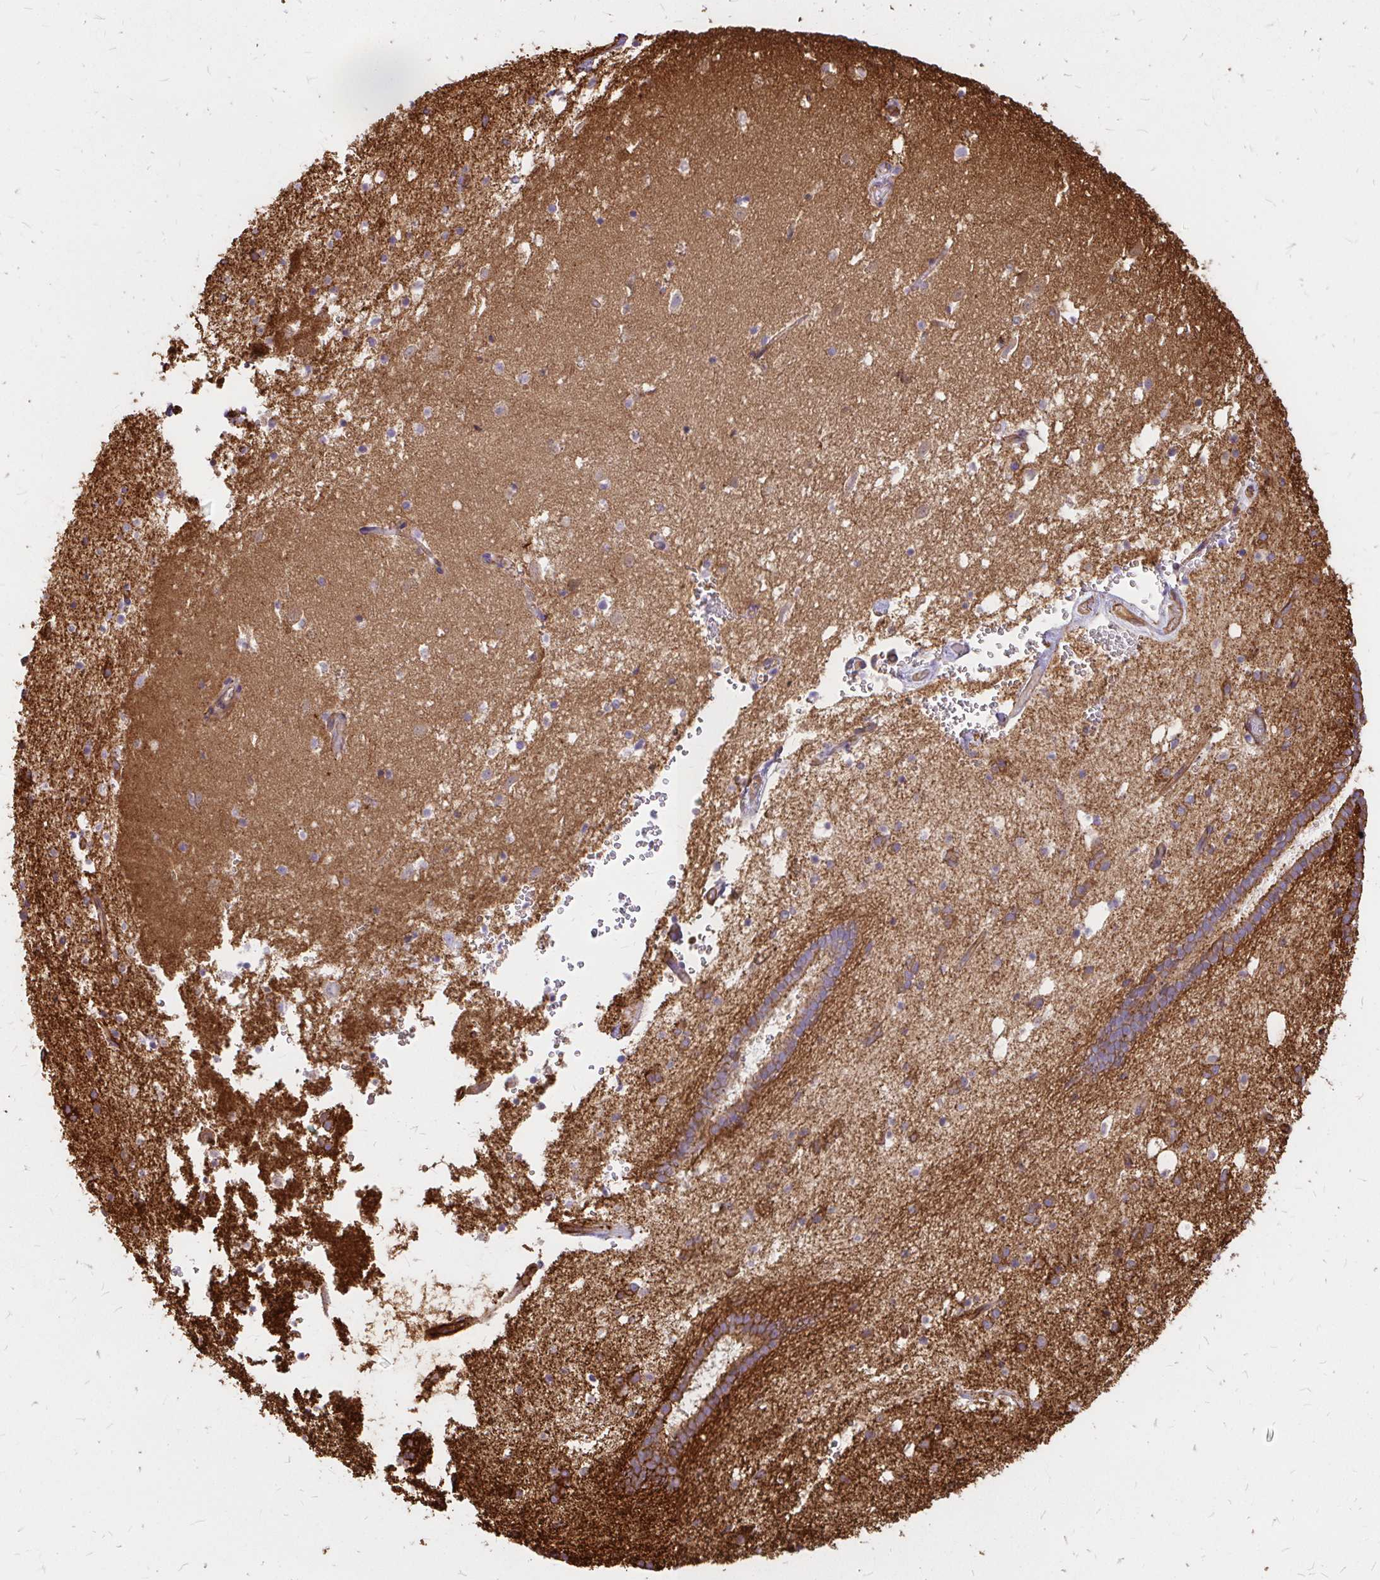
{"staining": {"intensity": "moderate", "quantity": "<25%", "location": "cytoplasmic/membranous,nuclear"}, "tissue": "caudate", "cell_type": "Glial cells", "image_type": "normal", "snomed": [{"axis": "morphology", "description": "Normal tissue, NOS"}, {"axis": "topography", "description": "Lateral ventricle wall"}], "caption": "Moderate cytoplasmic/membranous,nuclear protein staining is seen in approximately <25% of glial cells in caudate. The staining was performed using DAB, with brown indicating positive protein expression. Nuclei are stained blue with hematoxylin.", "gene": "MAP1LC3B2", "patient": {"sex": "male", "age": 37}}